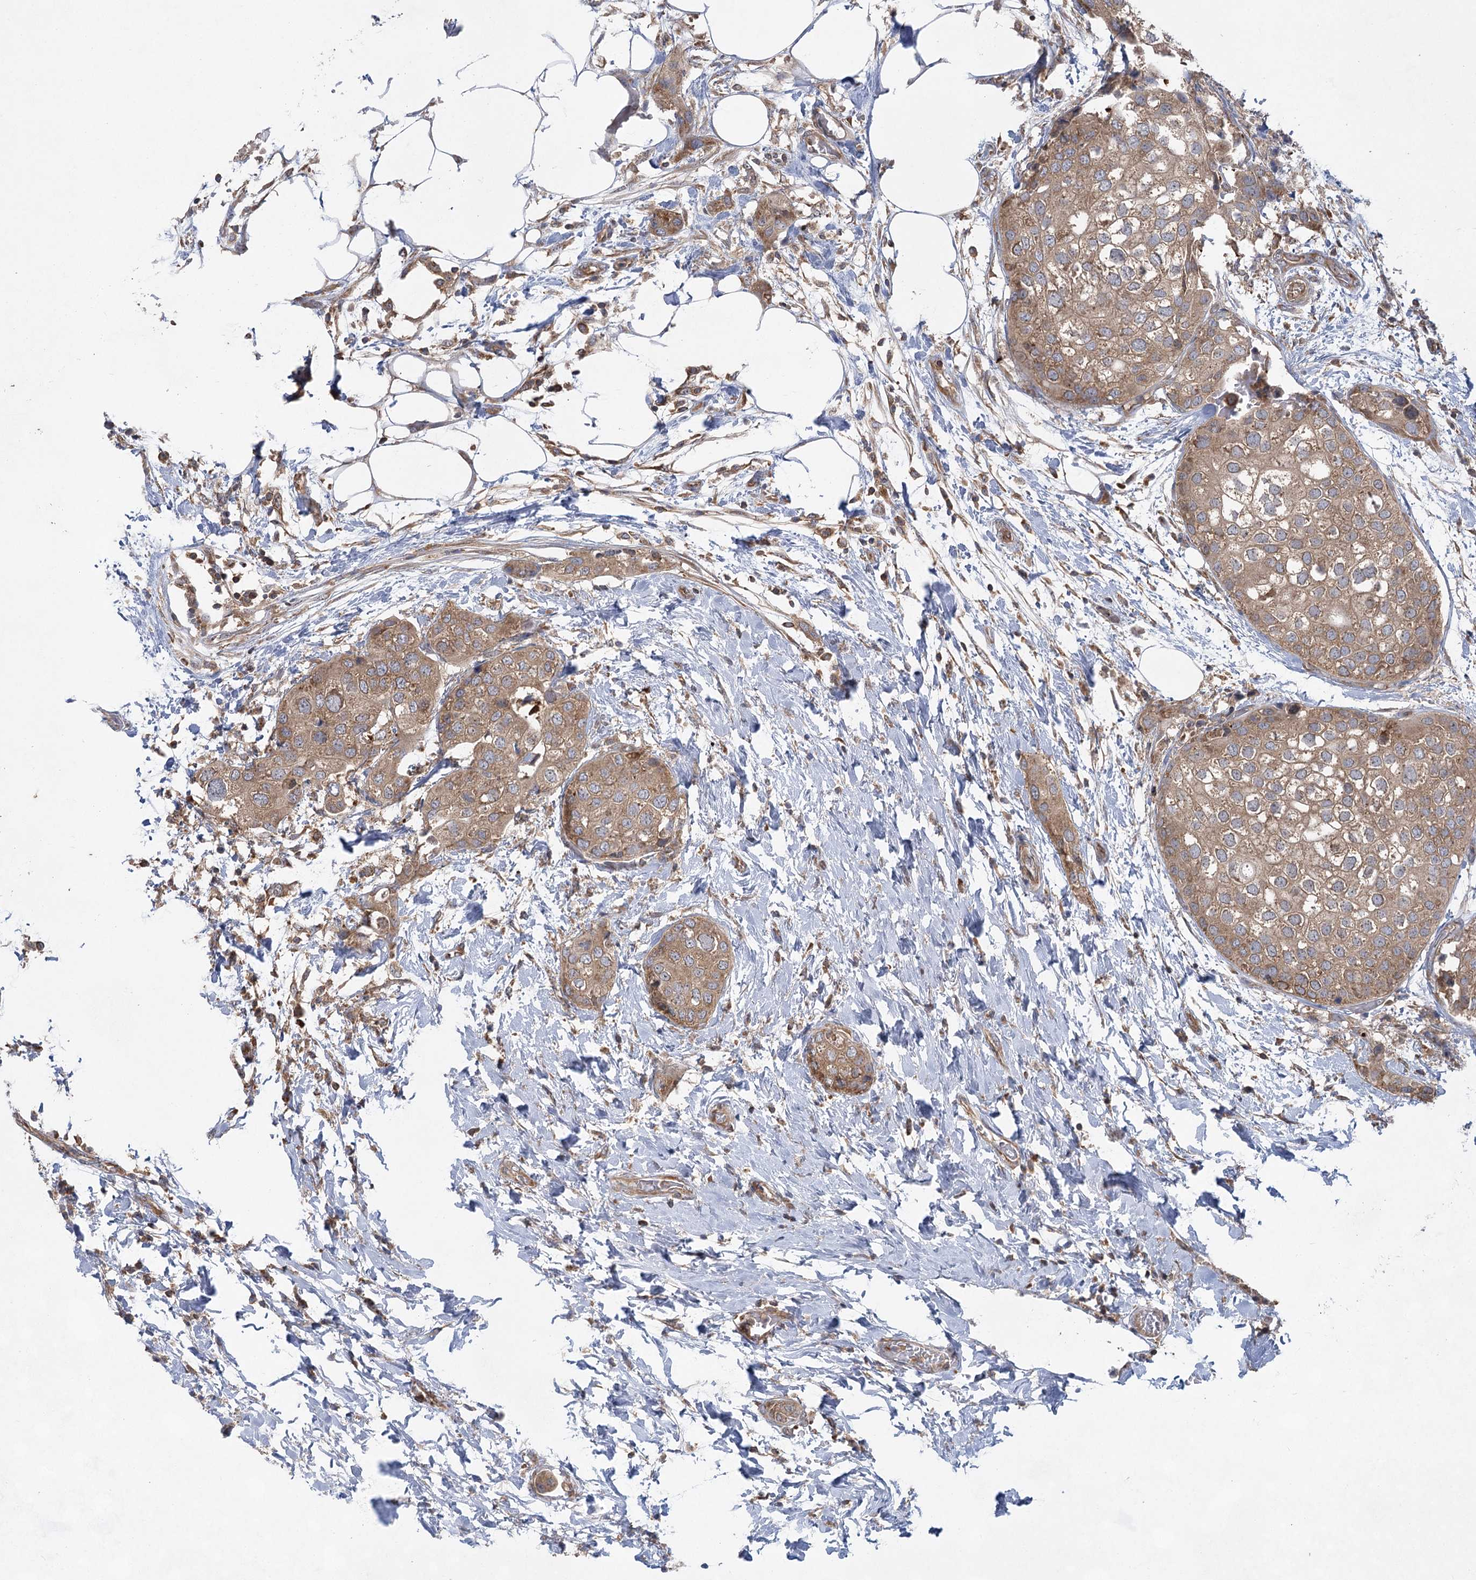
{"staining": {"intensity": "moderate", "quantity": "25%-75%", "location": "cytoplasmic/membranous"}, "tissue": "urothelial cancer", "cell_type": "Tumor cells", "image_type": "cancer", "snomed": [{"axis": "morphology", "description": "Urothelial carcinoma, High grade"}, {"axis": "topography", "description": "Urinary bladder"}], "caption": "Urothelial cancer stained with IHC shows moderate cytoplasmic/membranous positivity in about 25%-75% of tumor cells.", "gene": "EIF3A", "patient": {"sex": "male", "age": 64}}